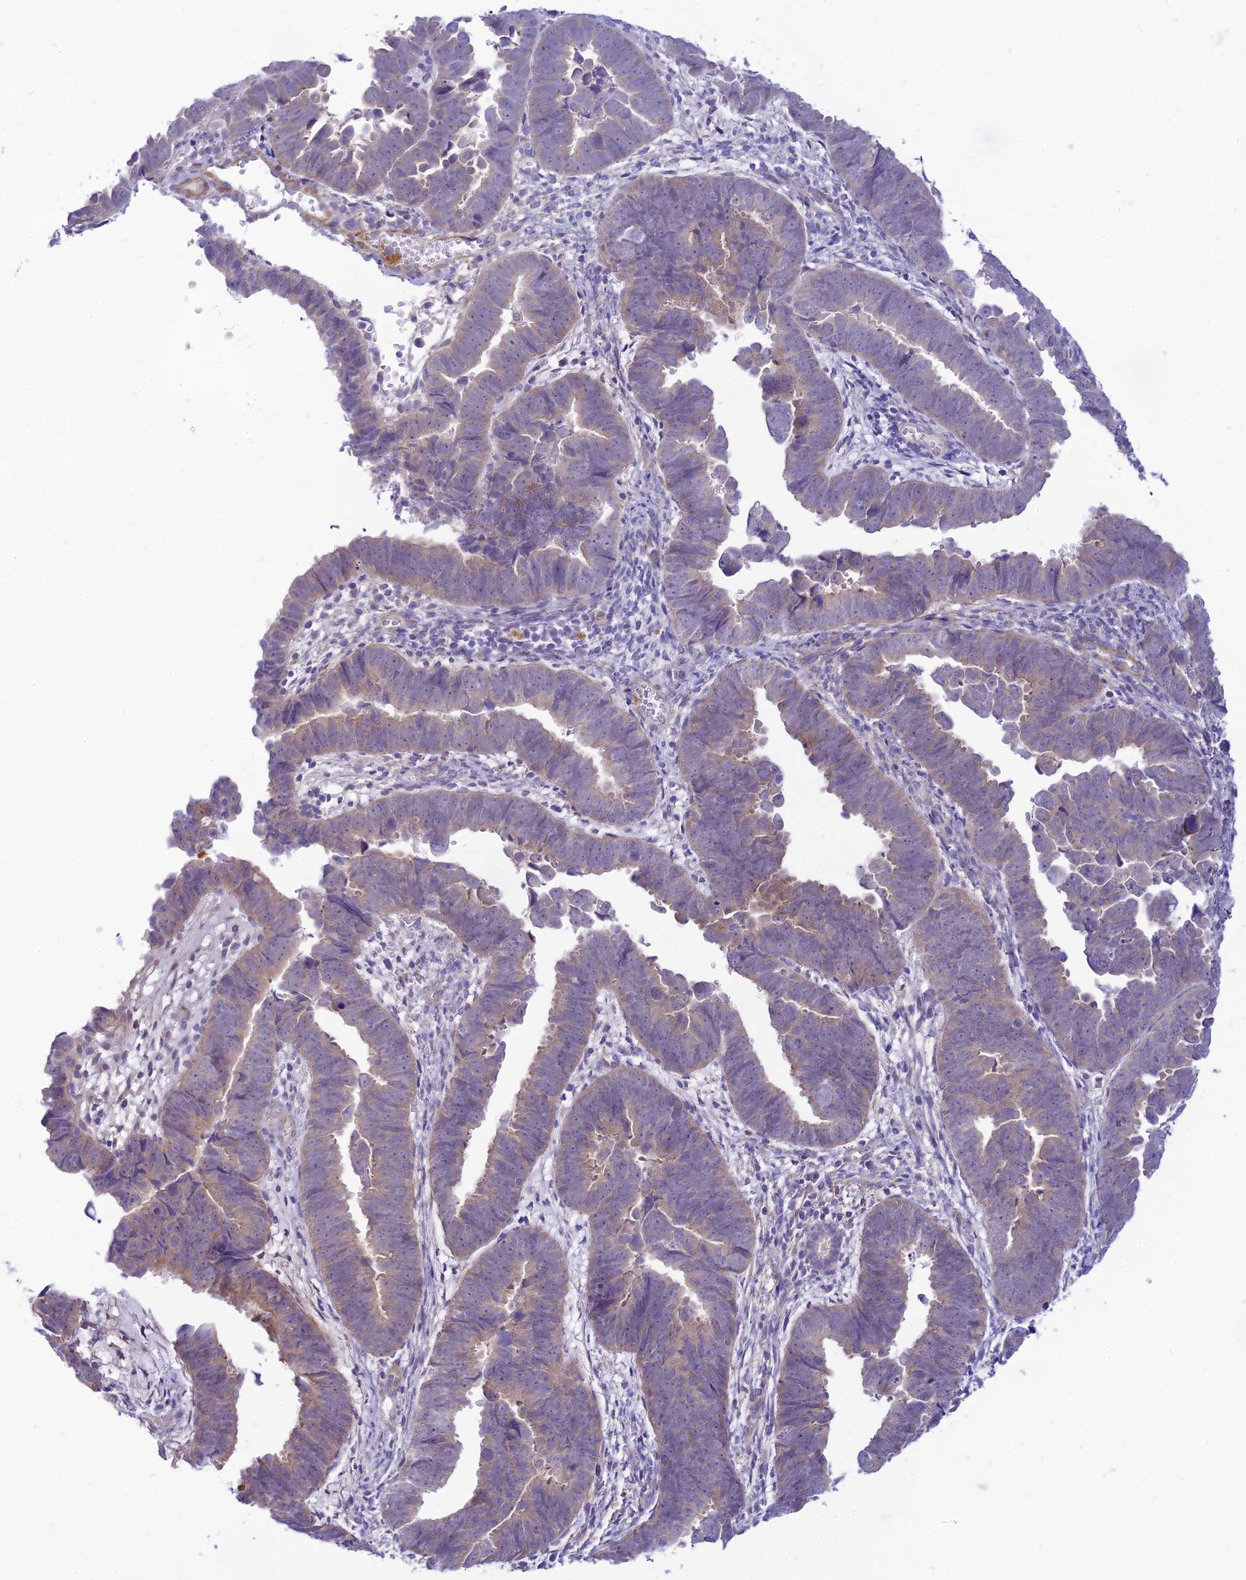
{"staining": {"intensity": "negative", "quantity": "none", "location": "none"}, "tissue": "endometrial cancer", "cell_type": "Tumor cells", "image_type": "cancer", "snomed": [{"axis": "morphology", "description": "Adenocarcinoma, NOS"}, {"axis": "topography", "description": "Endometrium"}], "caption": "Tumor cells are negative for brown protein staining in endometrial adenocarcinoma.", "gene": "FBXW4", "patient": {"sex": "female", "age": 75}}